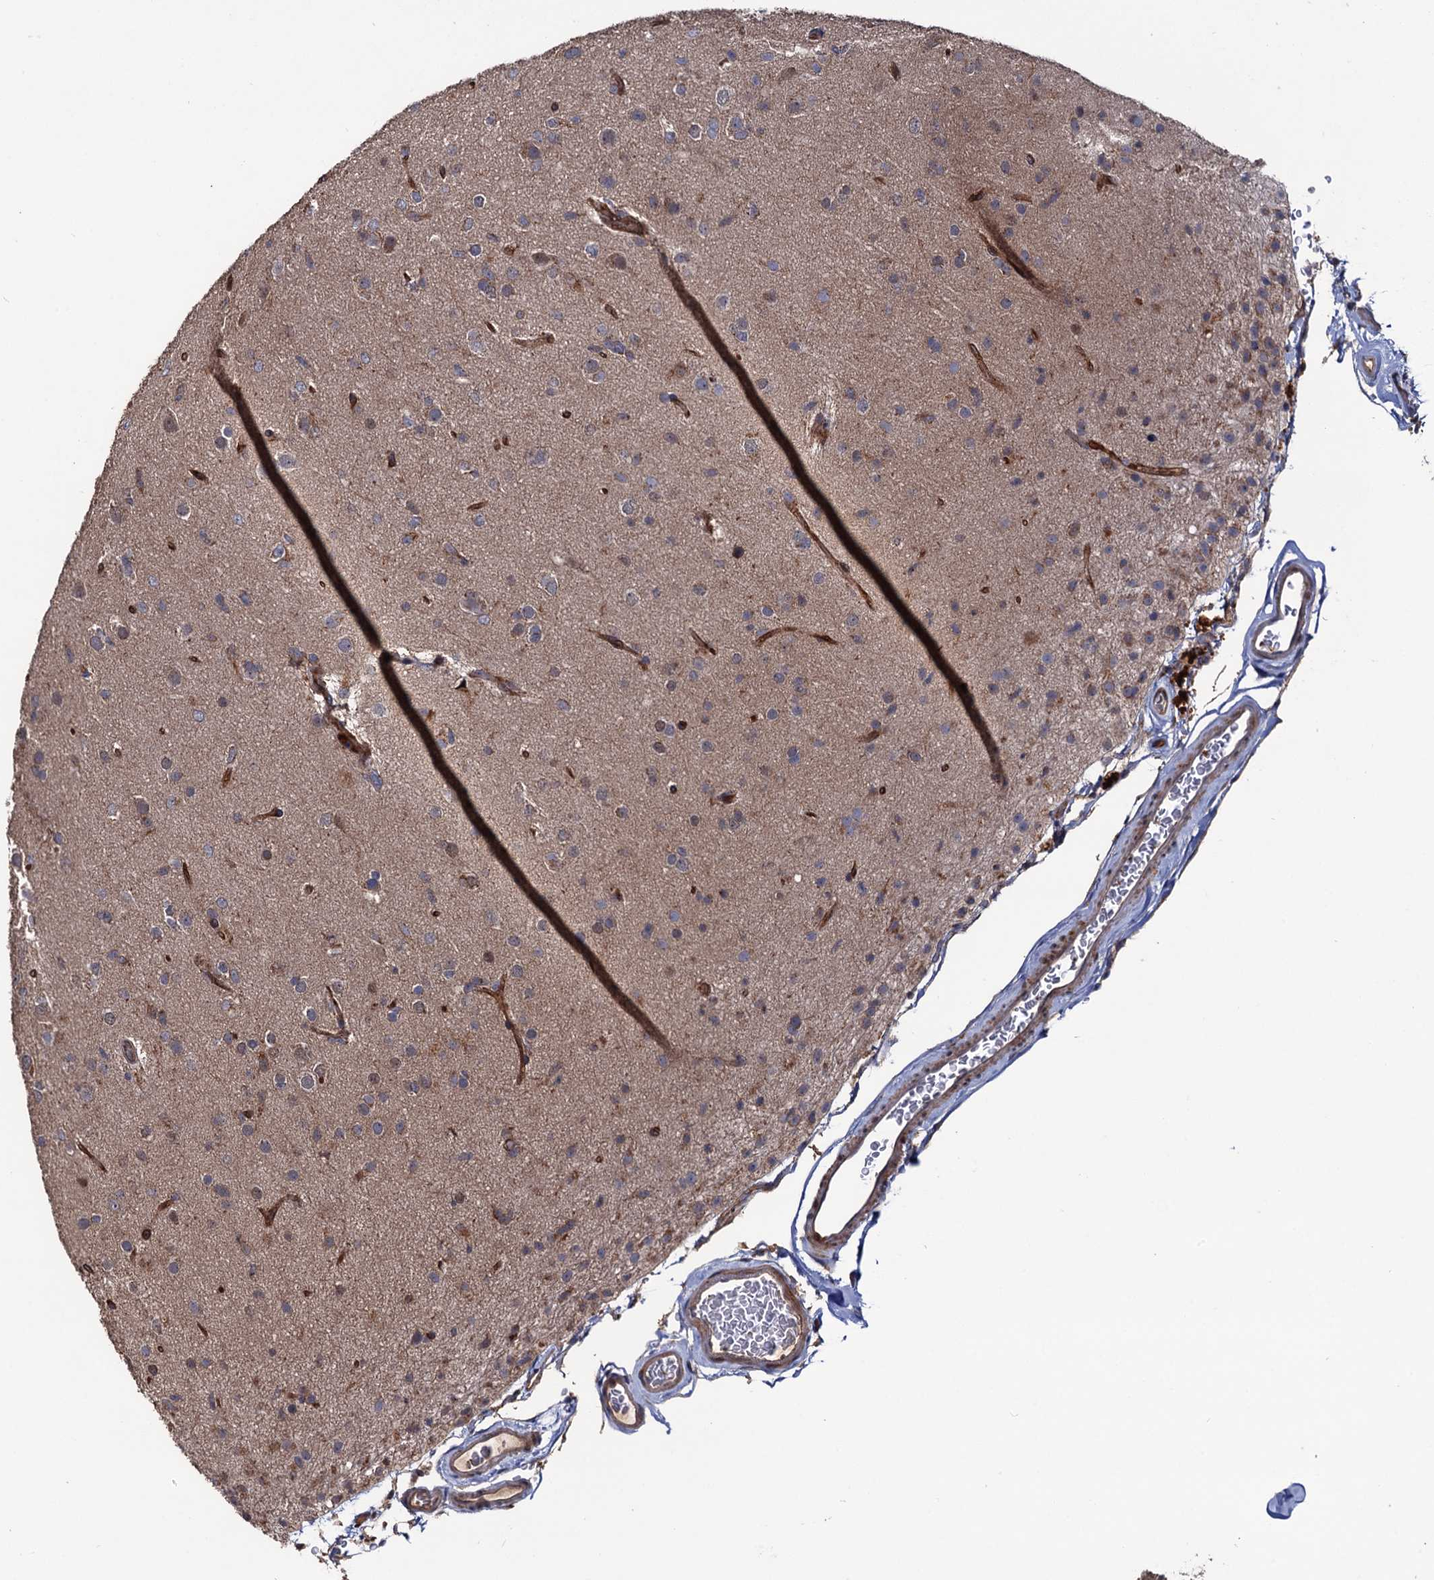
{"staining": {"intensity": "weak", "quantity": "<25%", "location": "nuclear"}, "tissue": "glioma", "cell_type": "Tumor cells", "image_type": "cancer", "snomed": [{"axis": "morphology", "description": "Glioma, malignant, Low grade"}, {"axis": "topography", "description": "Brain"}], "caption": "Glioma was stained to show a protein in brown. There is no significant positivity in tumor cells.", "gene": "LRRC63", "patient": {"sex": "male", "age": 65}}